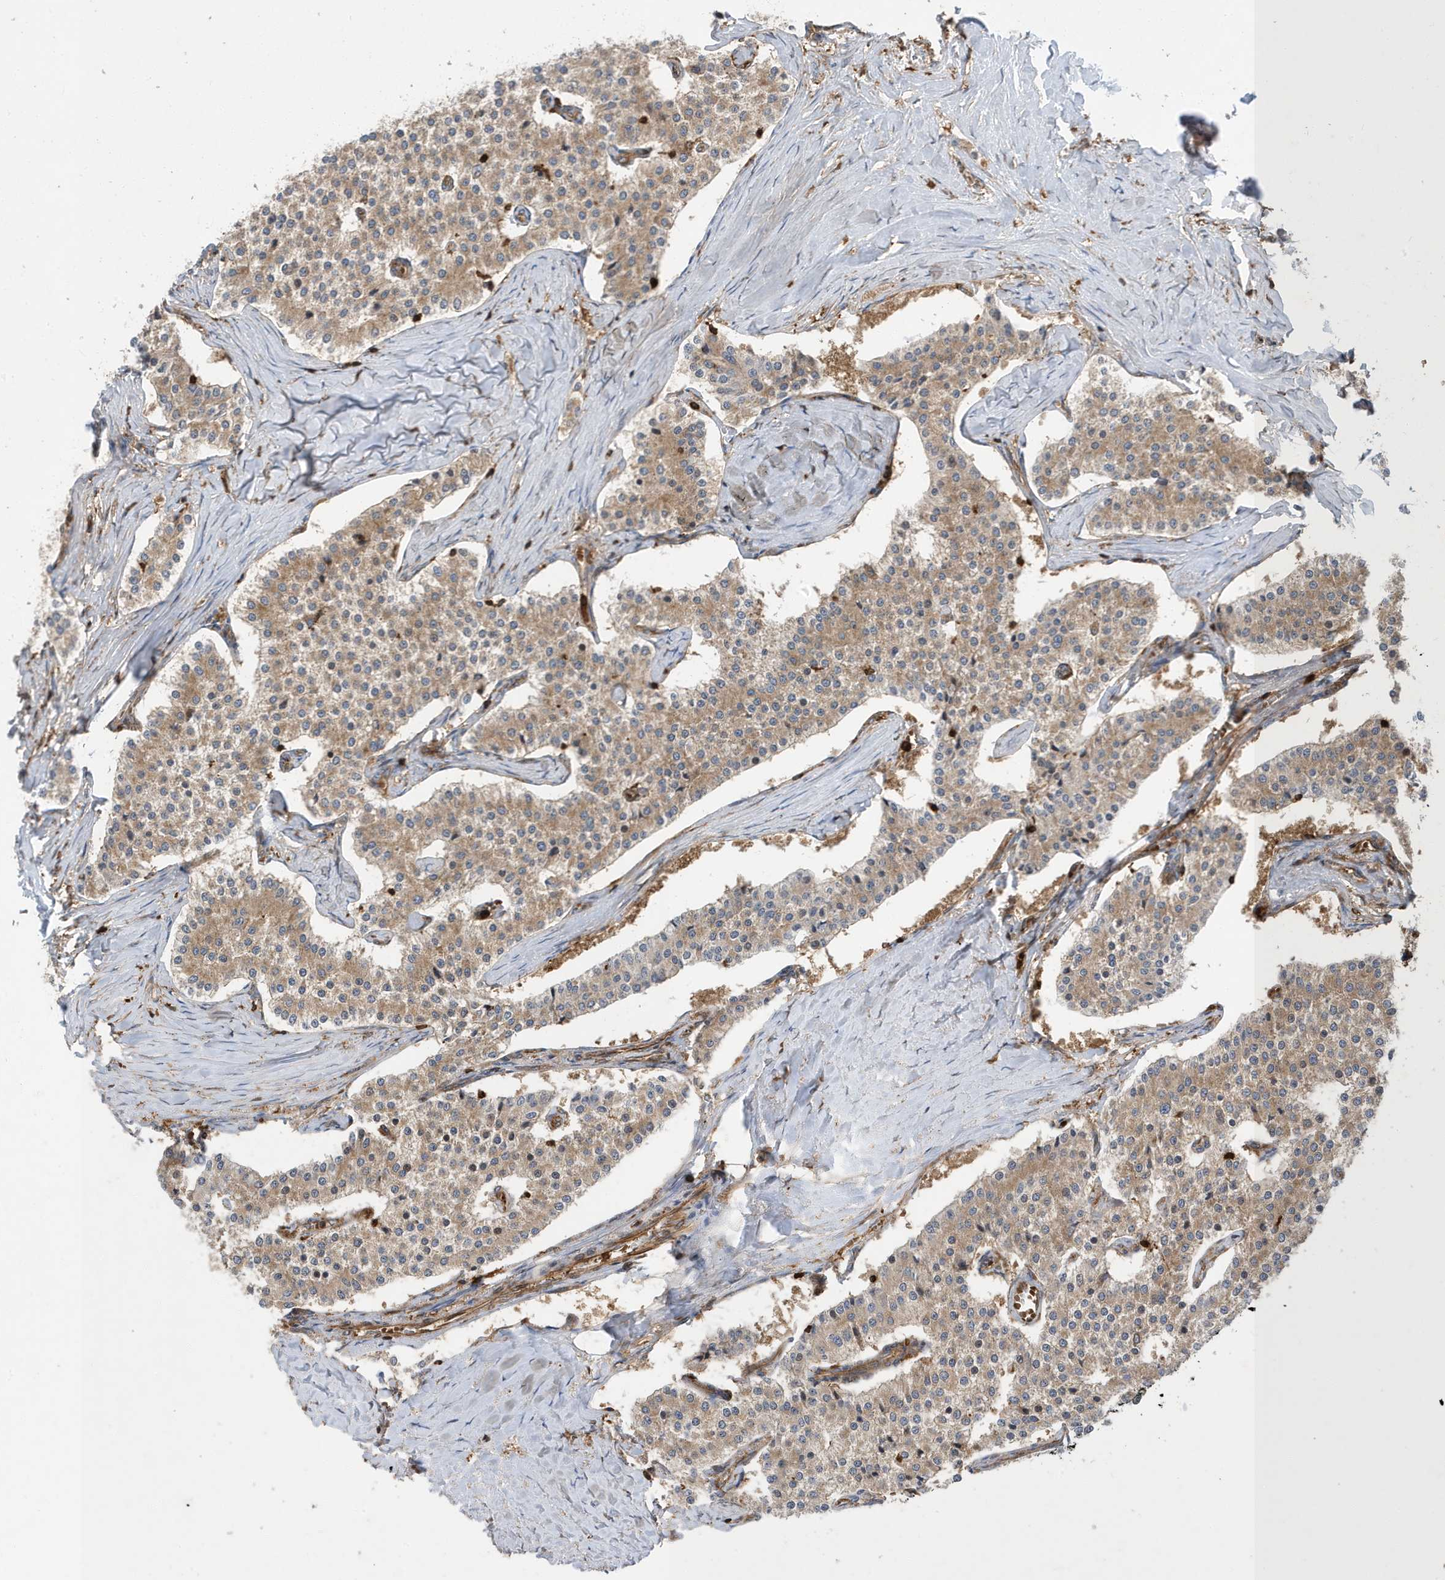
{"staining": {"intensity": "moderate", "quantity": ">75%", "location": "cytoplasmic/membranous"}, "tissue": "carcinoid", "cell_type": "Tumor cells", "image_type": "cancer", "snomed": [{"axis": "morphology", "description": "Carcinoid, malignant, NOS"}, {"axis": "topography", "description": "Colon"}], "caption": "Carcinoid stained with IHC demonstrates moderate cytoplasmic/membranous positivity in about >75% of tumor cells.", "gene": "LAPTM4A", "patient": {"sex": "female", "age": 52}}